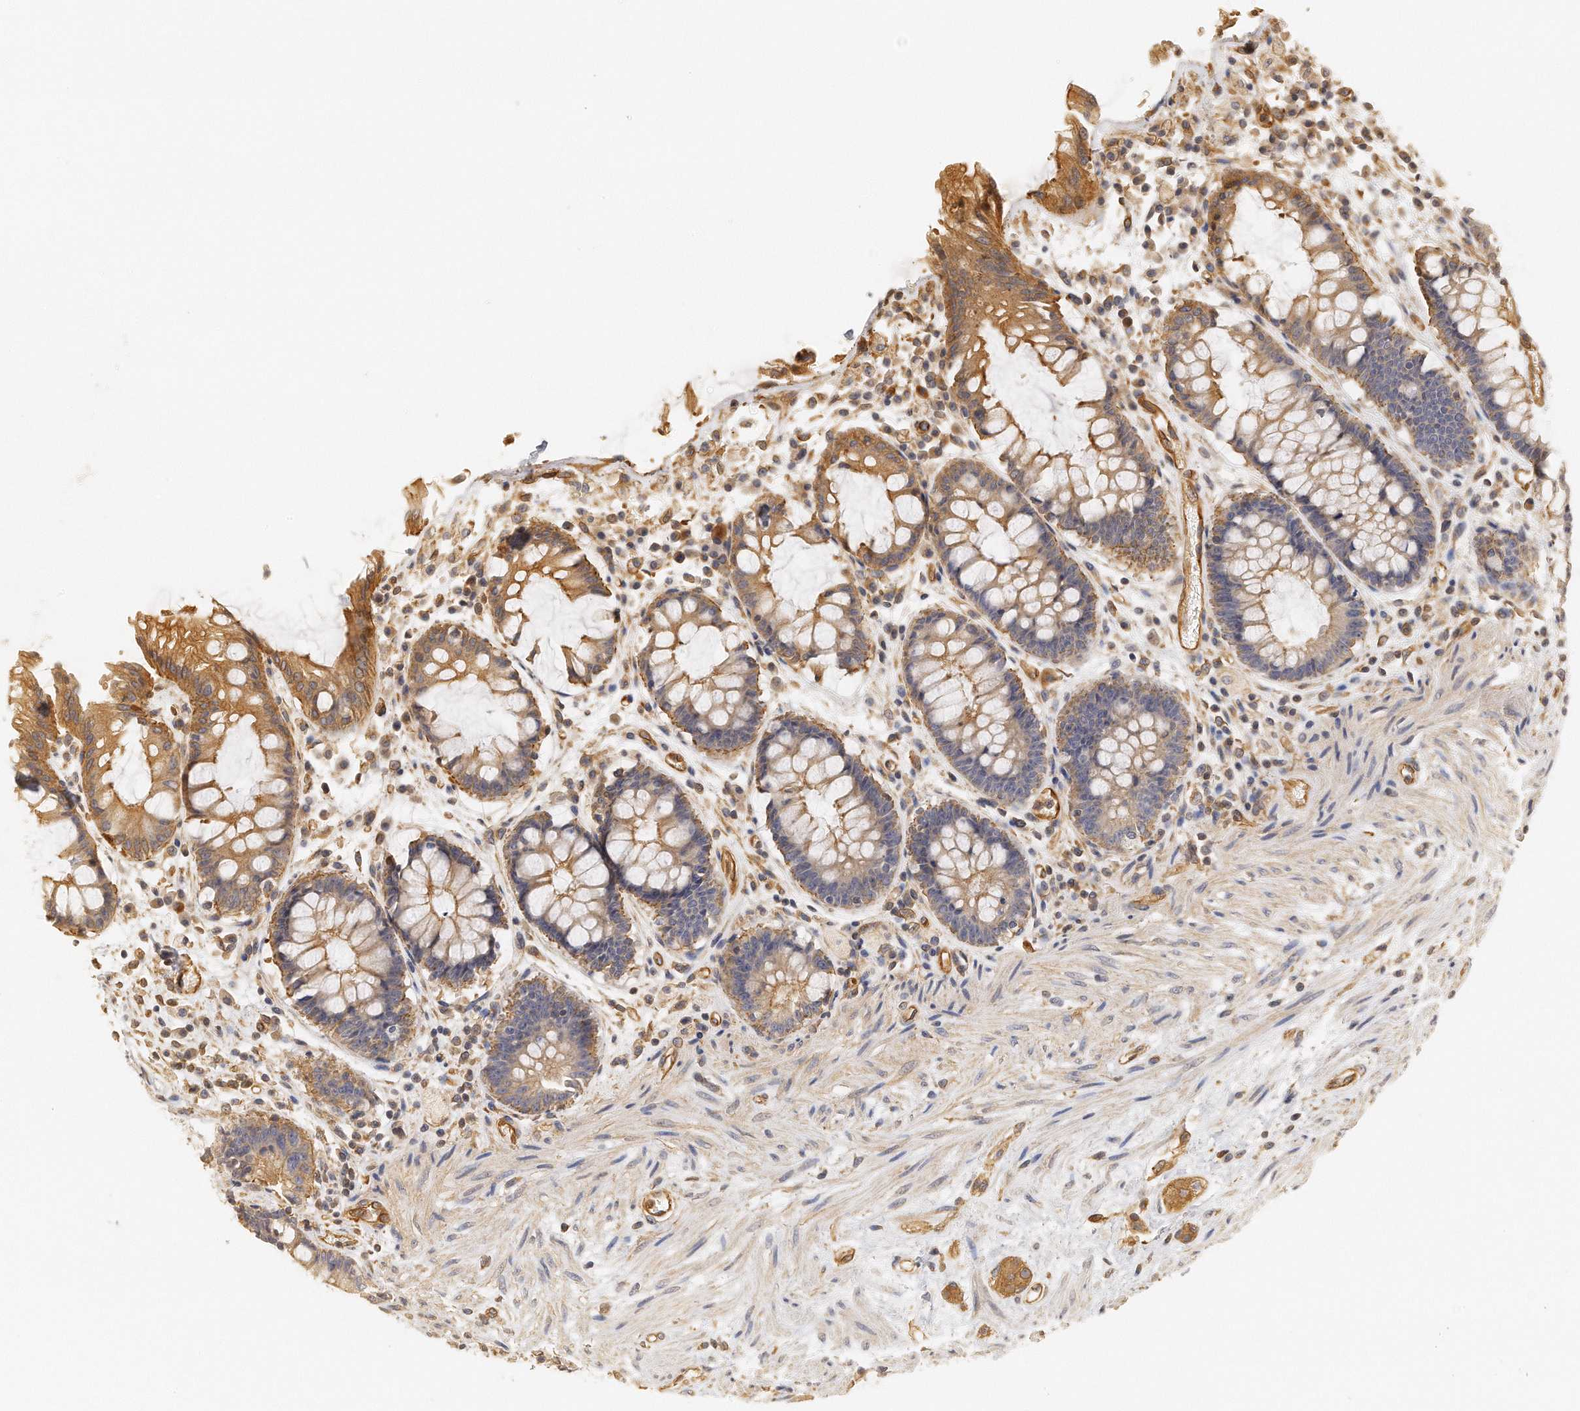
{"staining": {"intensity": "moderate", "quantity": "25%-75%", "location": "cytoplasmic/membranous"}, "tissue": "rectum", "cell_type": "Glandular cells", "image_type": "normal", "snomed": [{"axis": "morphology", "description": "Normal tissue, NOS"}, {"axis": "topography", "description": "Rectum"}], "caption": "Rectum stained for a protein (brown) displays moderate cytoplasmic/membranous positive staining in approximately 25%-75% of glandular cells.", "gene": "CHST7", "patient": {"sex": "female", "age": 46}}